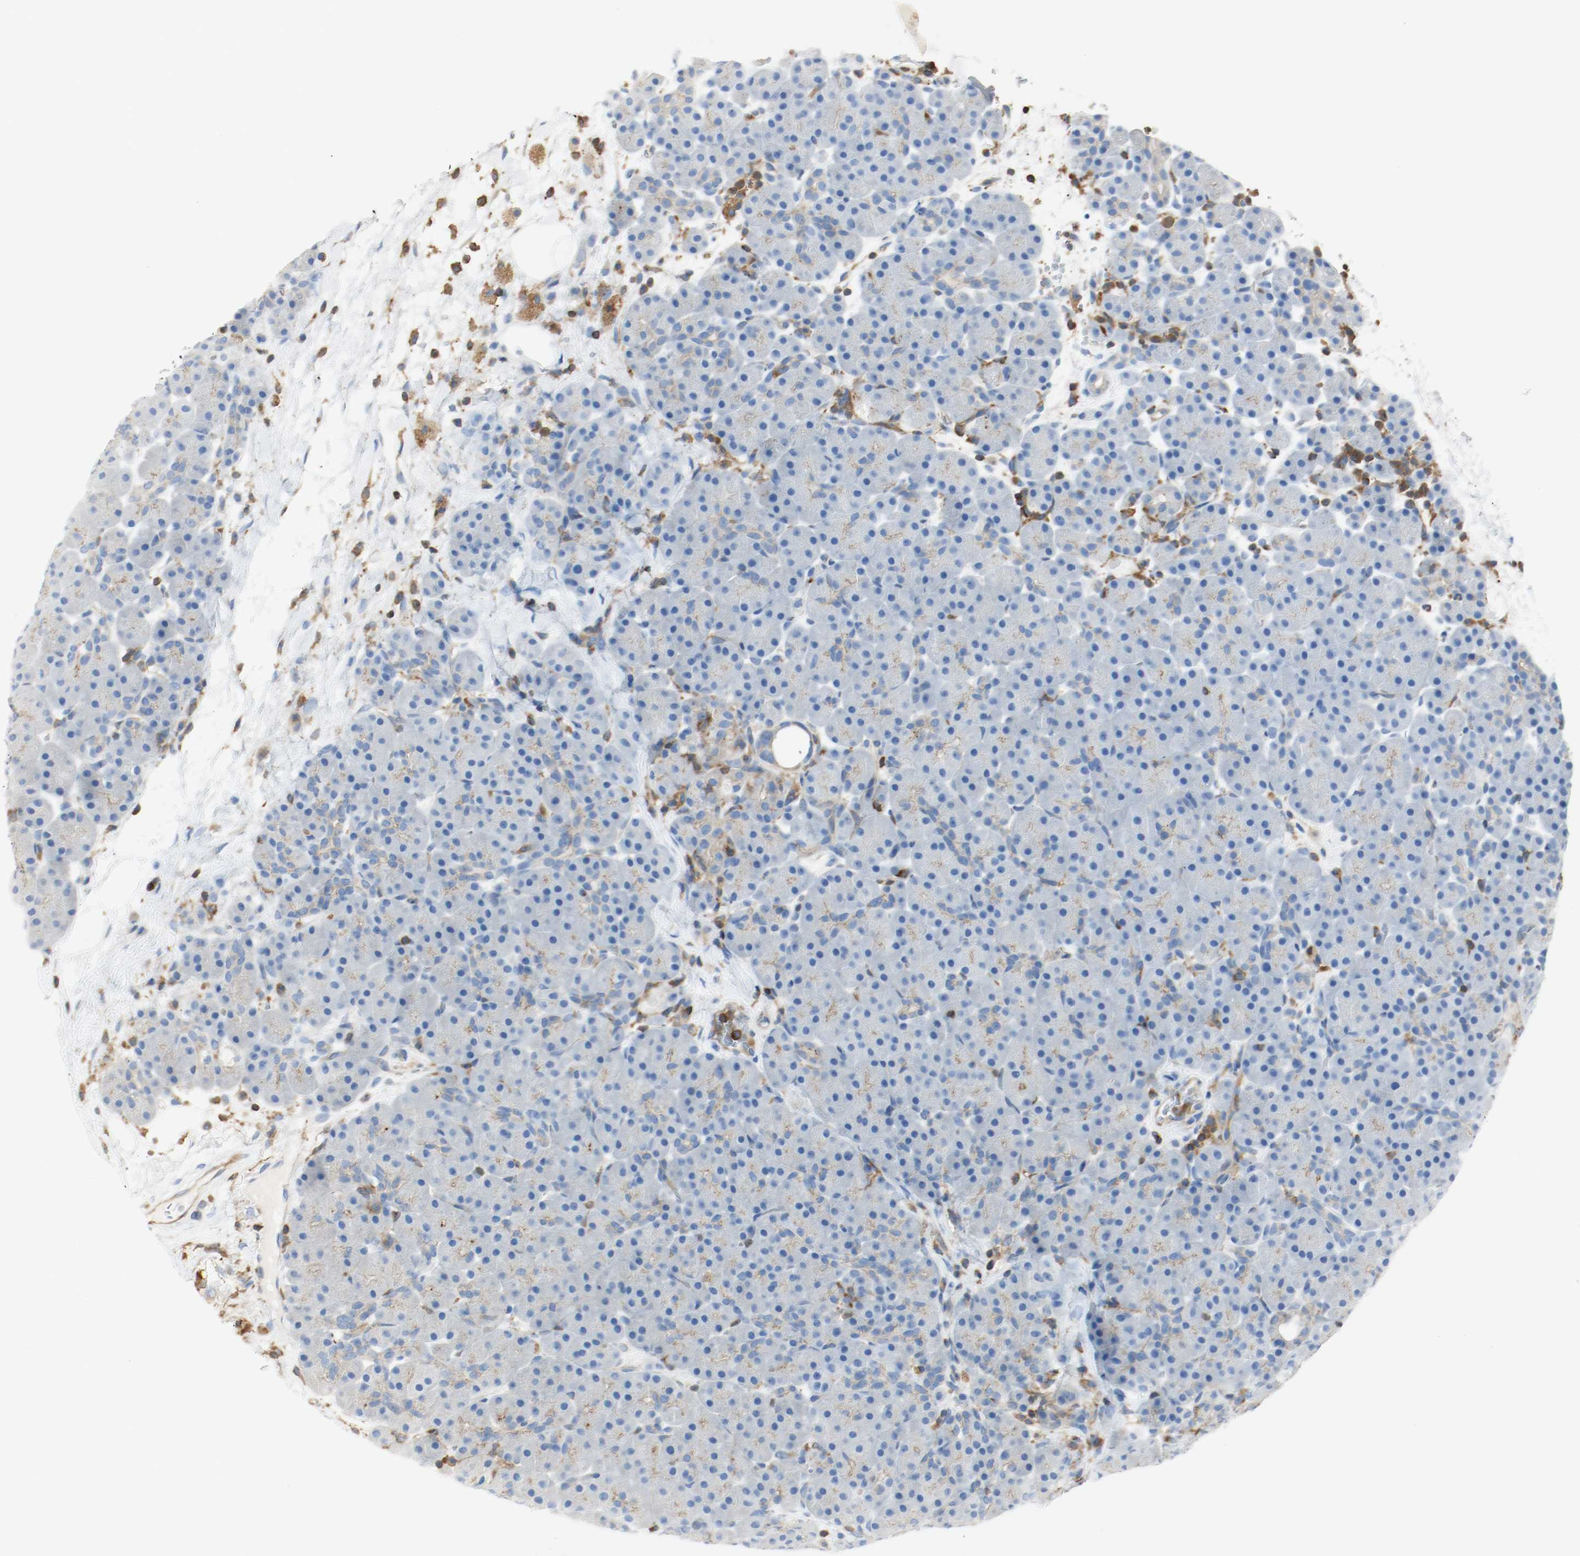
{"staining": {"intensity": "negative", "quantity": "none", "location": "none"}, "tissue": "pancreas", "cell_type": "Exocrine glandular cells", "image_type": "normal", "snomed": [{"axis": "morphology", "description": "Normal tissue, NOS"}, {"axis": "topography", "description": "Pancreas"}], "caption": "A high-resolution micrograph shows immunohistochemistry (IHC) staining of benign pancreas, which reveals no significant staining in exocrine glandular cells.", "gene": "ARPC1B", "patient": {"sex": "male", "age": 66}}